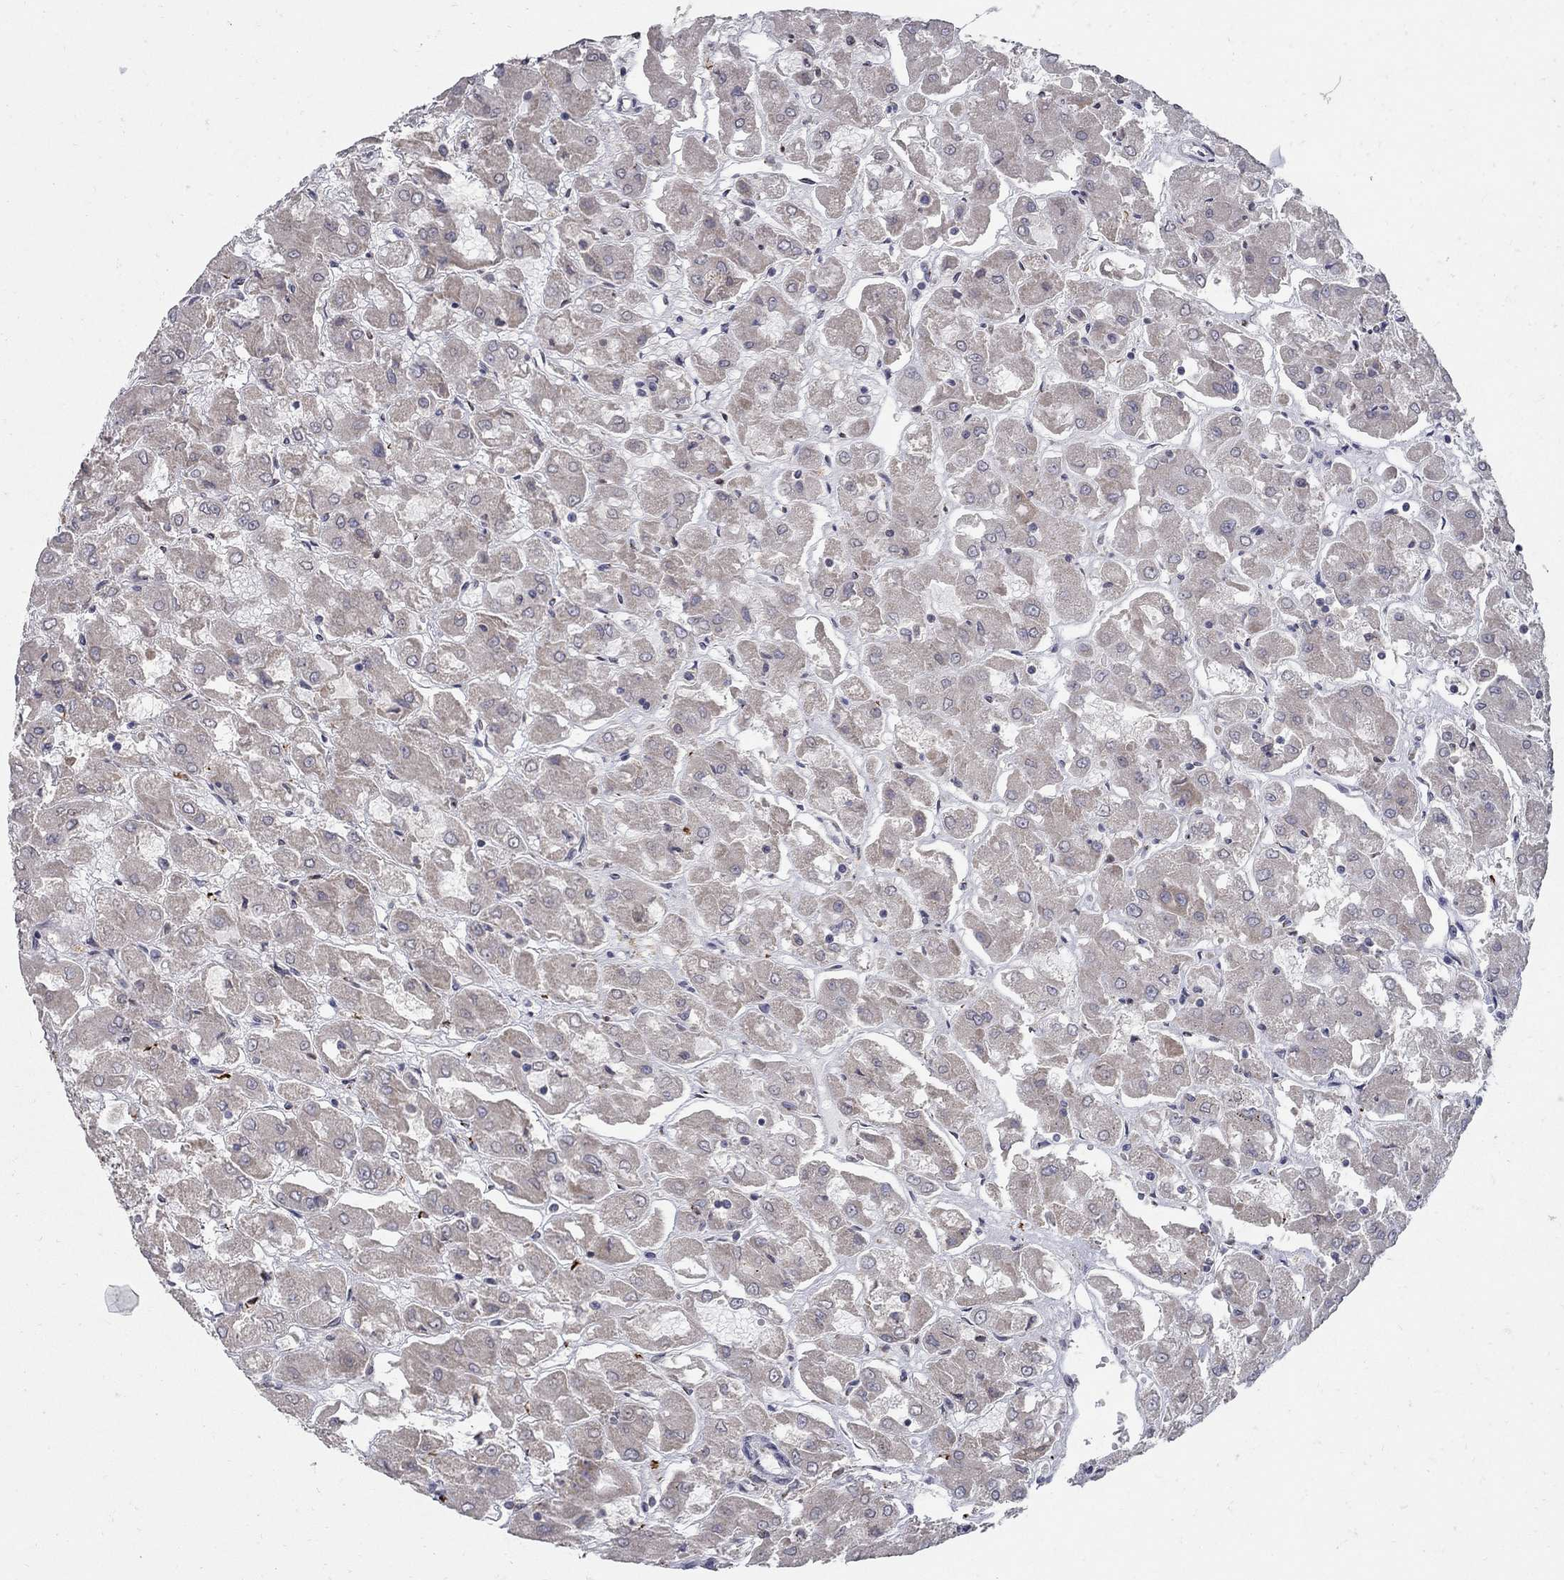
{"staining": {"intensity": "moderate", "quantity": ">75%", "location": "cytoplasmic/membranous"}, "tissue": "renal cancer", "cell_type": "Tumor cells", "image_type": "cancer", "snomed": [{"axis": "morphology", "description": "Adenocarcinoma, NOS"}, {"axis": "topography", "description": "Kidney"}], "caption": "Protein analysis of renal cancer tissue exhibits moderate cytoplasmic/membranous expression in about >75% of tumor cells.", "gene": "KIAA0319L", "patient": {"sex": "male", "age": 72}}